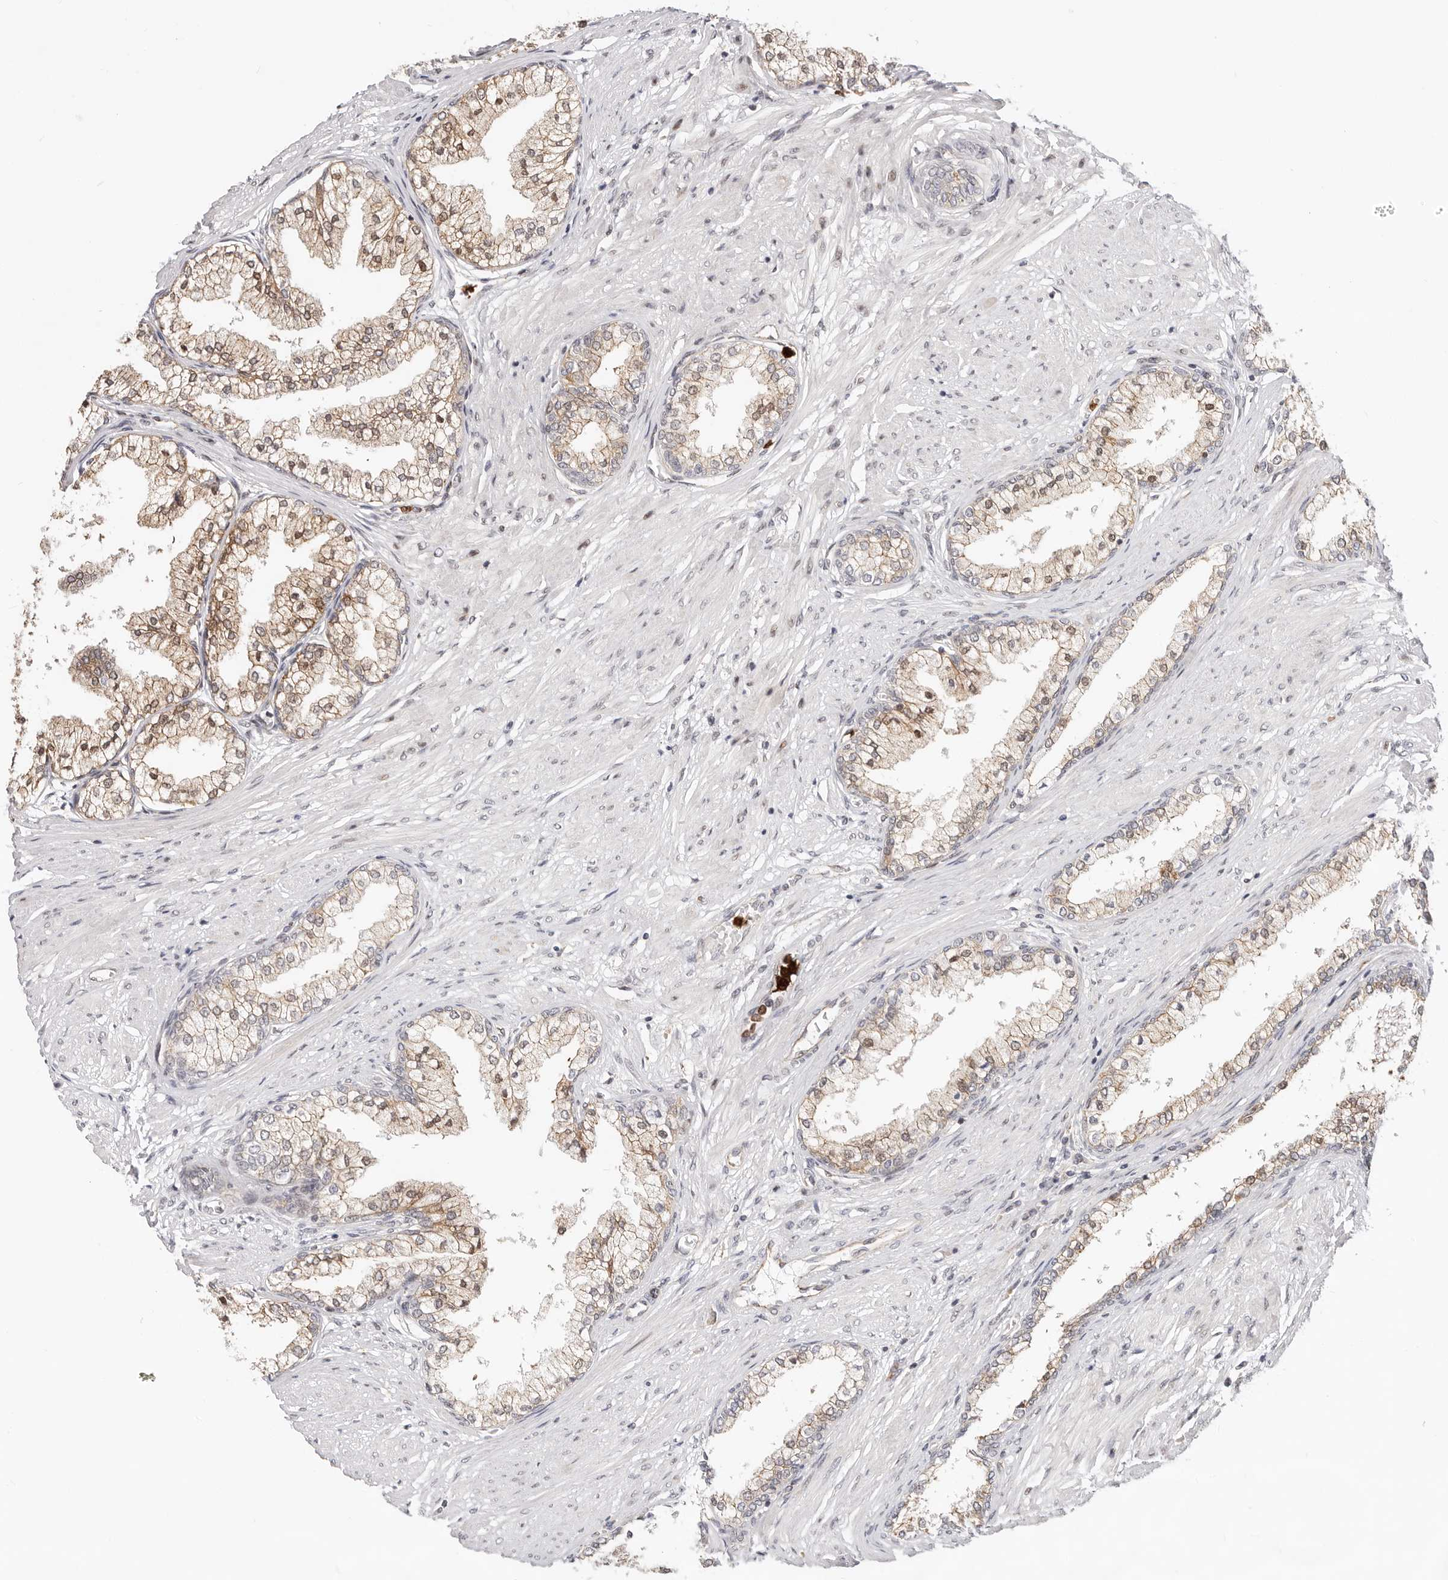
{"staining": {"intensity": "weak", "quantity": ">75%", "location": "cytoplasmic/membranous"}, "tissue": "prostate cancer", "cell_type": "Tumor cells", "image_type": "cancer", "snomed": [{"axis": "morphology", "description": "Adenocarcinoma, High grade"}, {"axis": "topography", "description": "Prostate"}], "caption": "Immunohistochemical staining of human prostate high-grade adenocarcinoma shows low levels of weak cytoplasmic/membranous expression in approximately >75% of tumor cells. The staining was performed using DAB (3,3'-diaminobenzidine) to visualize the protein expression in brown, while the nuclei were stained in blue with hematoxylin (Magnification: 20x).", "gene": "AFDN", "patient": {"sex": "male", "age": 61}}